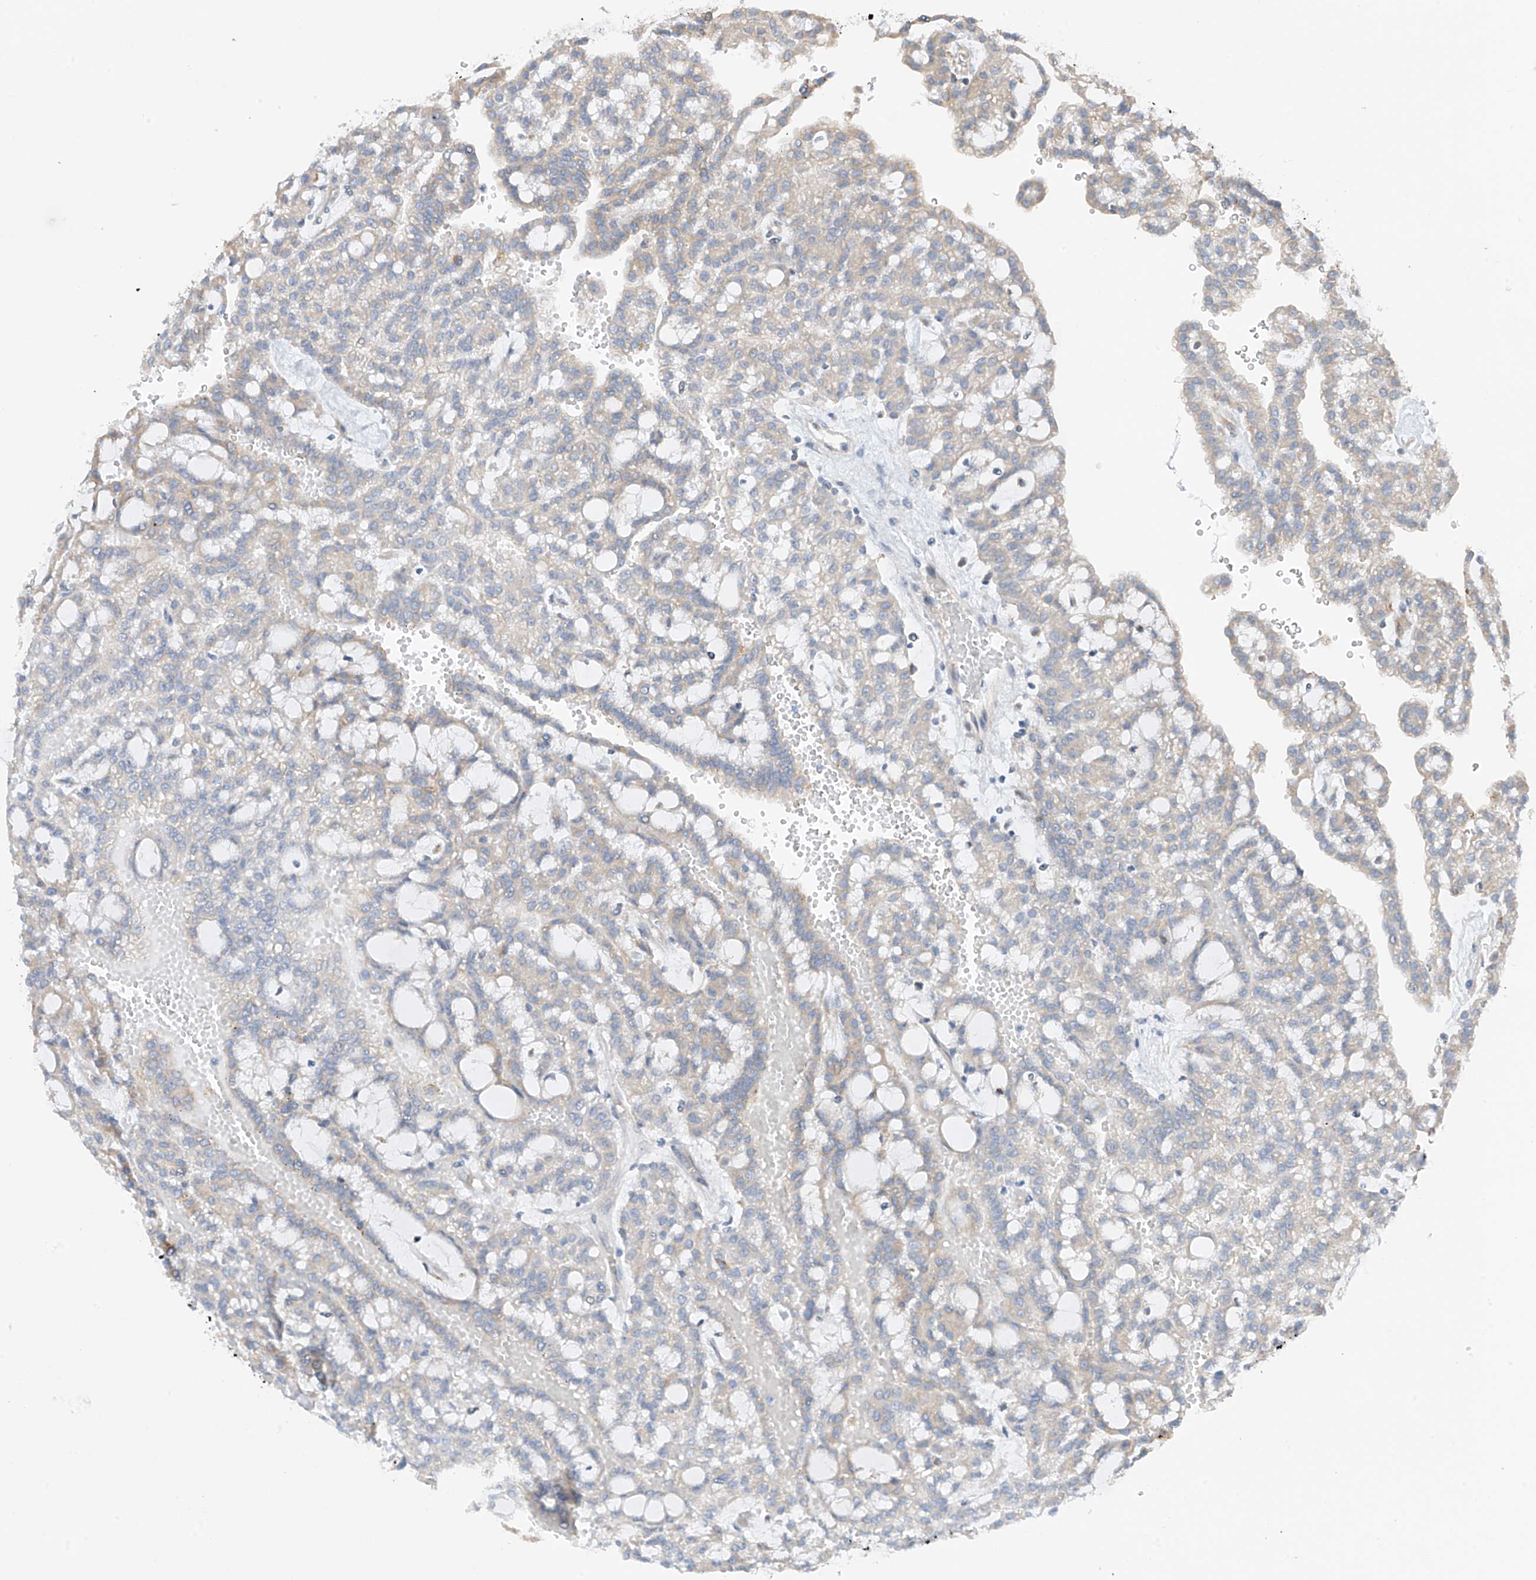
{"staining": {"intensity": "weak", "quantity": "<25%", "location": "cytoplasmic/membranous"}, "tissue": "renal cancer", "cell_type": "Tumor cells", "image_type": "cancer", "snomed": [{"axis": "morphology", "description": "Adenocarcinoma, NOS"}, {"axis": "topography", "description": "Kidney"}], "caption": "An image of renal cancer (adenocarcinoma) stained for a protein displays no brown staining in tumor cells.", "gene": "REC8", "patient": {"sex": "male", "age": 63}}